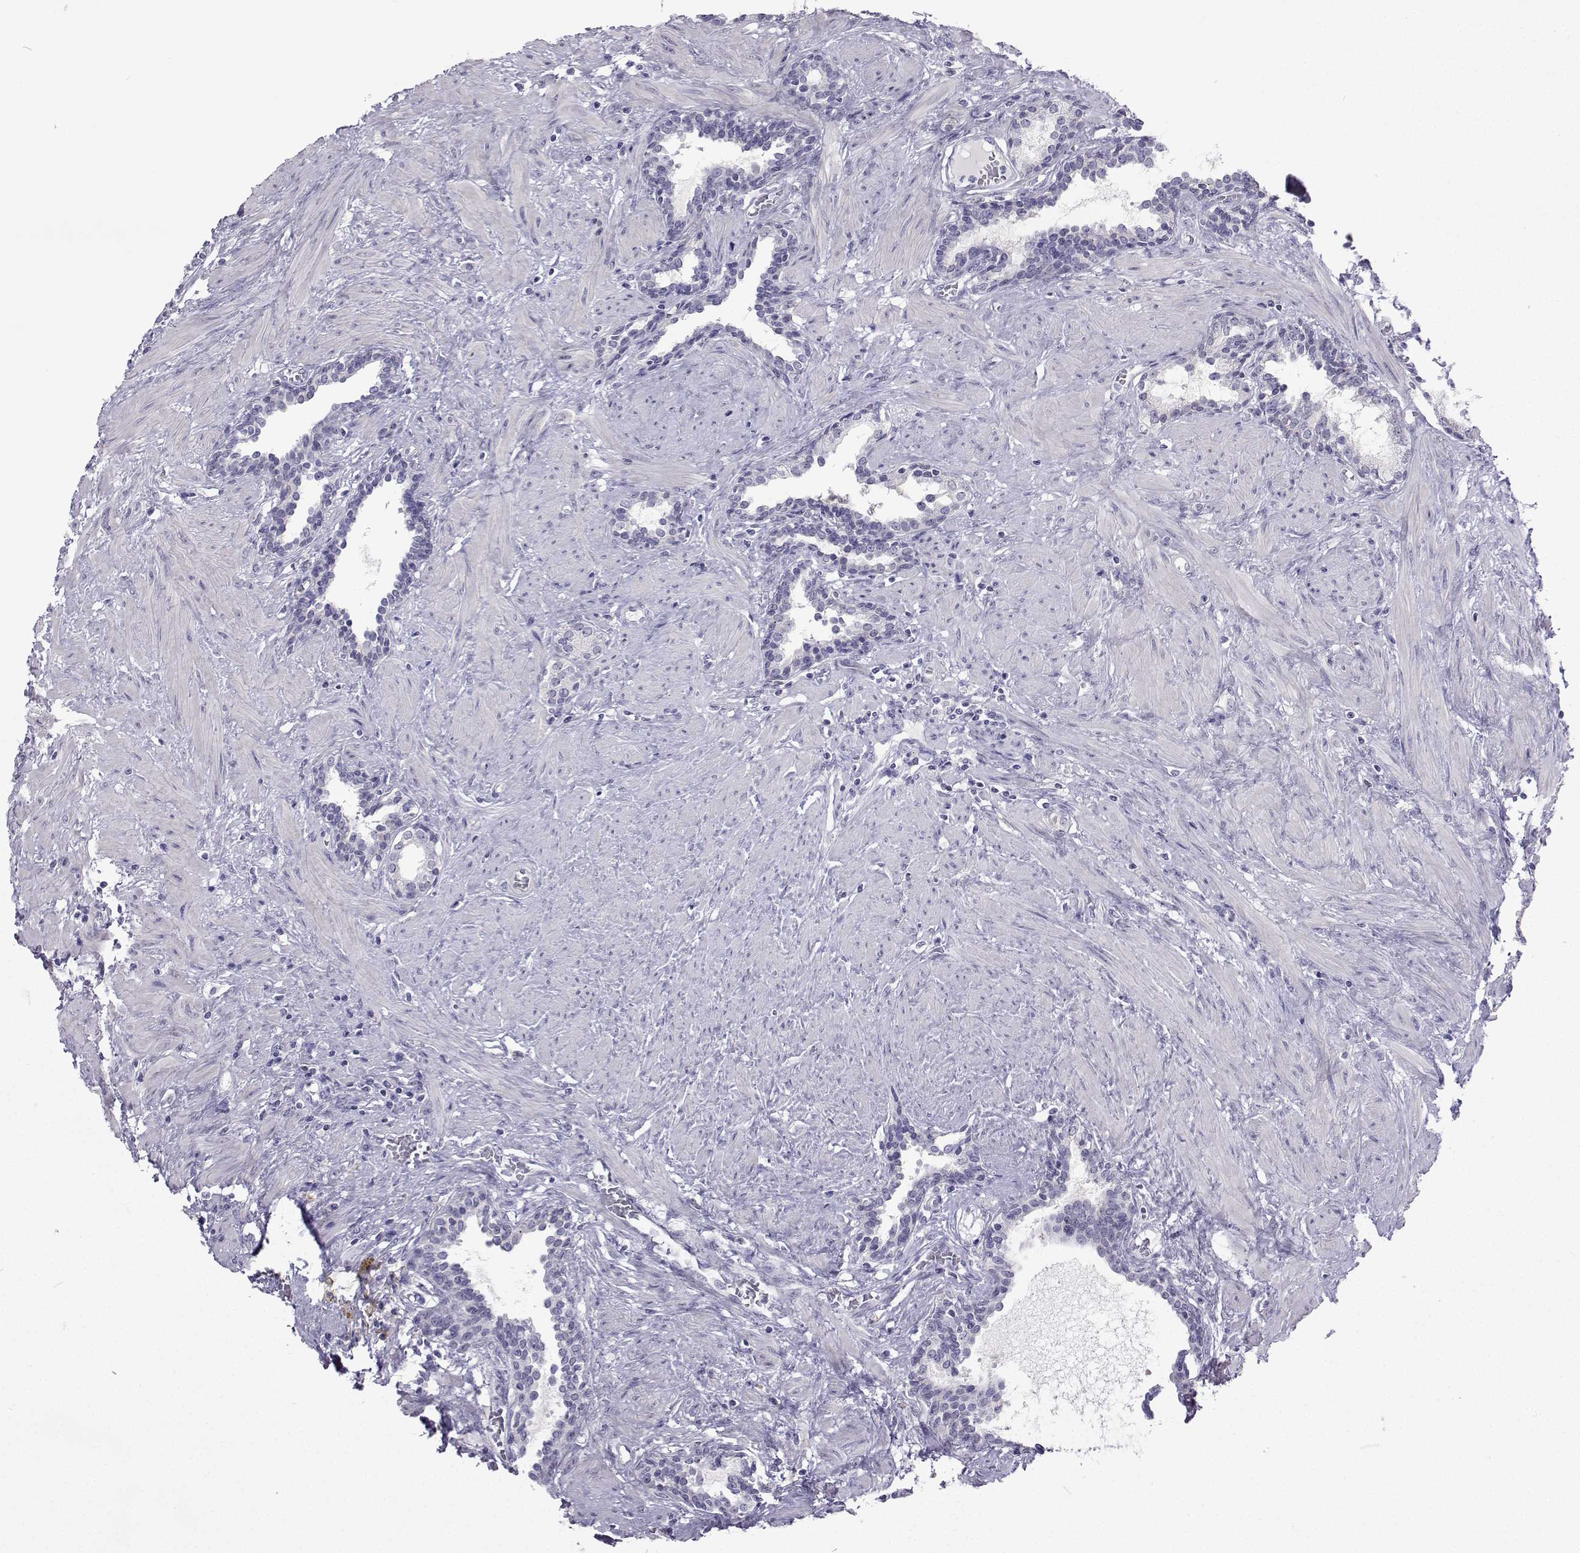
{"staining": {"intensity": "negative", "quantity": "none", "location": "none"}, "tissue": "prostate", "cell_type": "Glandular cells", "image_type": "normal", "snomed": [{"axis": "morphology", "description": "Normal tissue, NOS"}, {"axis": "topography", "description": "Prostate"}], "caption": "IHC image of normal prostate: human prostate stained with DAB (3,3'-diaminobenzidine) demonstrates no significant protein expression in glandular cells. The staining was performed using DAB to visualize the protein expression in brown, while the nuclei were stained in blue with hematoxylin (Magnification: 20x).", "gene": "GALM", "patient": {"sex": "male", "age": 55}}